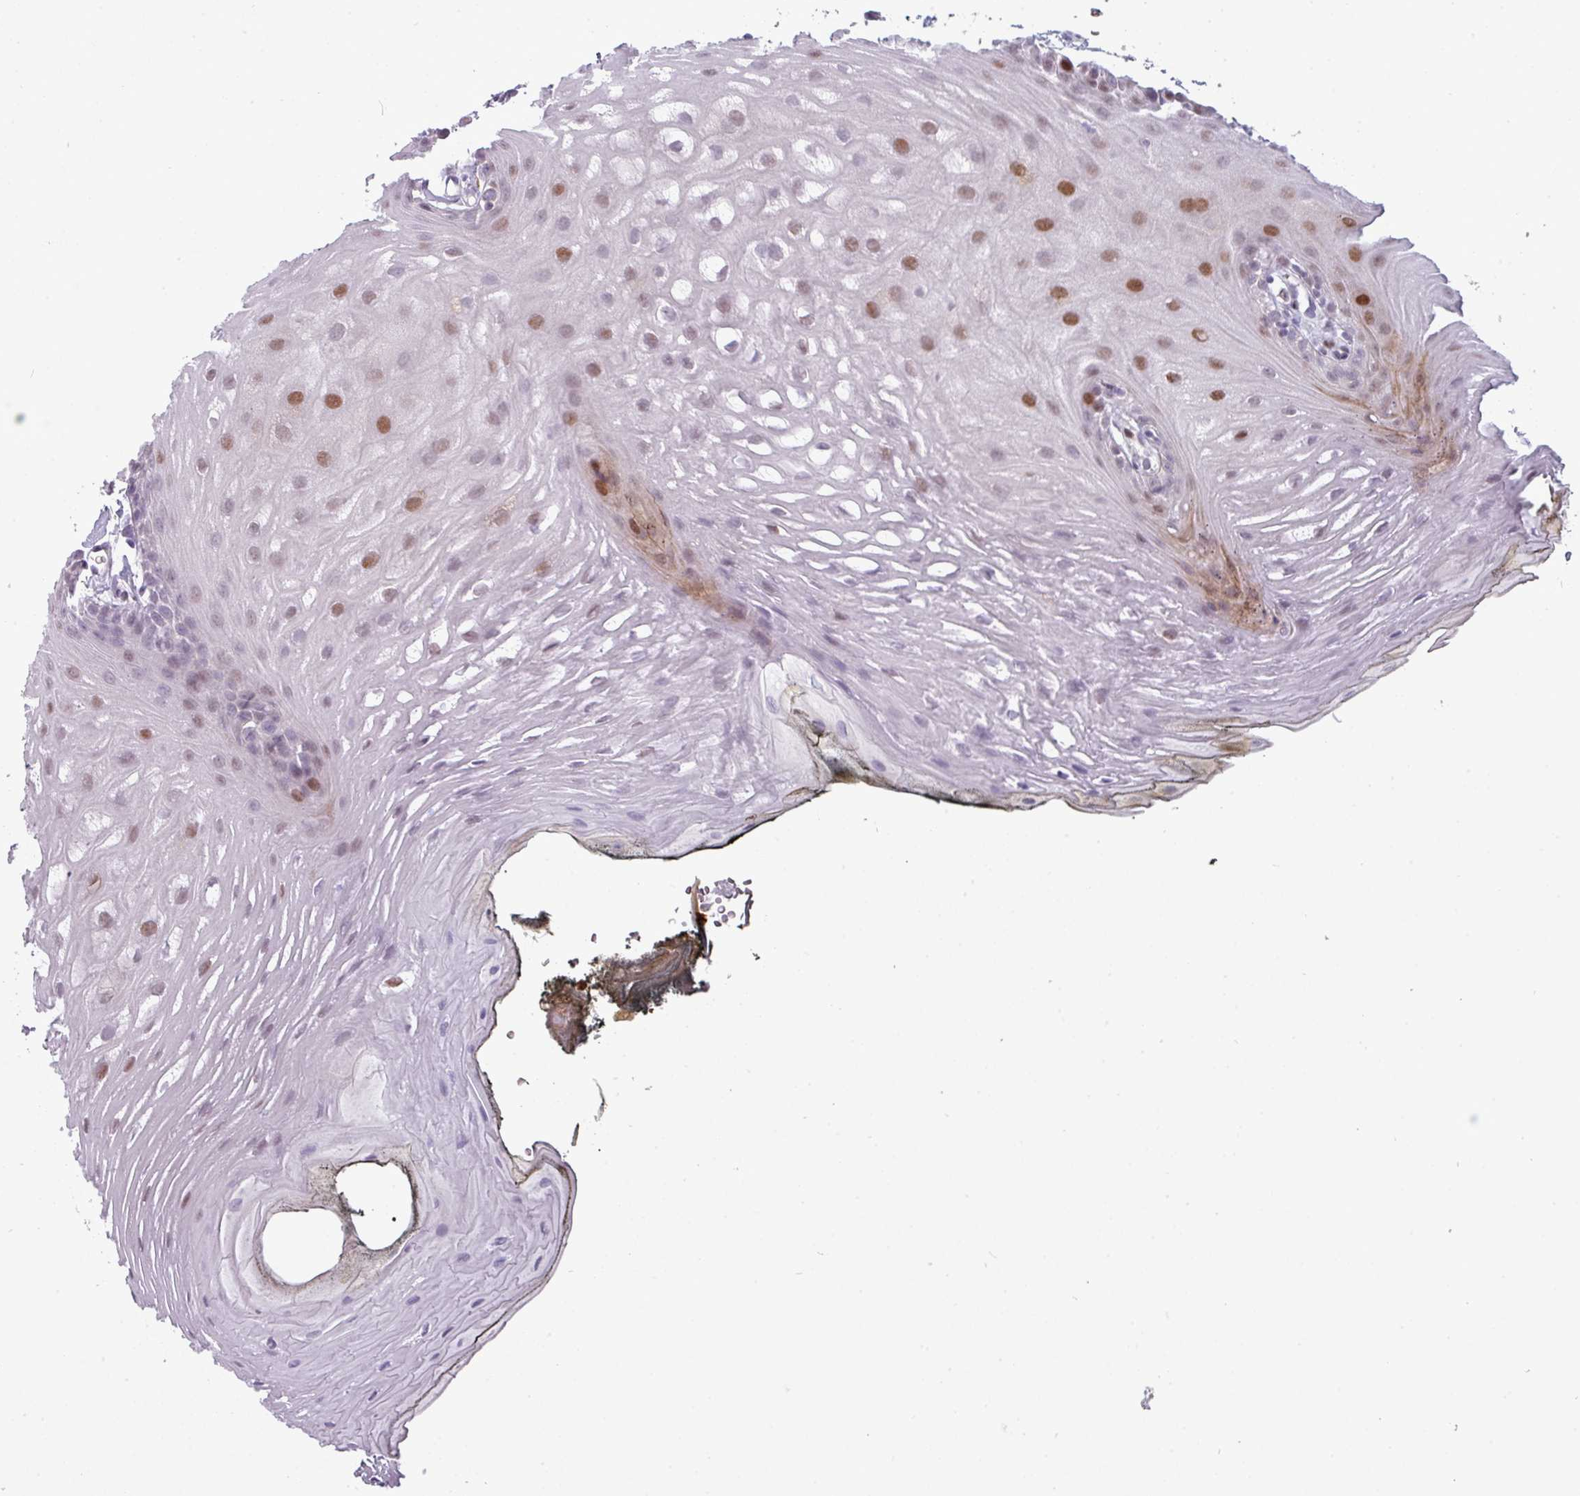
{"staining": {"intensity": "moderate", "quantity": "25%-75%", "location": "nuclear"}, "tissue": "oral mucosa", "cell_type": "Squamous epithelial cells", "image_type": "normal", "snomed": [{"axis": "morphology", "description": "Normal tissue, NOS"}, {"axis": "topography", "description": "Oral tissue"}, {"axis": "topography", "description": "Tounge, NOS"}], "caption": "DAB (3,3'-diaminobenzidine) immunohistochemical staining of unremarkable oral mucosa shows moderate nuclear protein positivity in approximately 25%-75% of squamous epithelial cells.", "gene": "TMEFF1", "patient": {"sex": "female", "age": 81}}